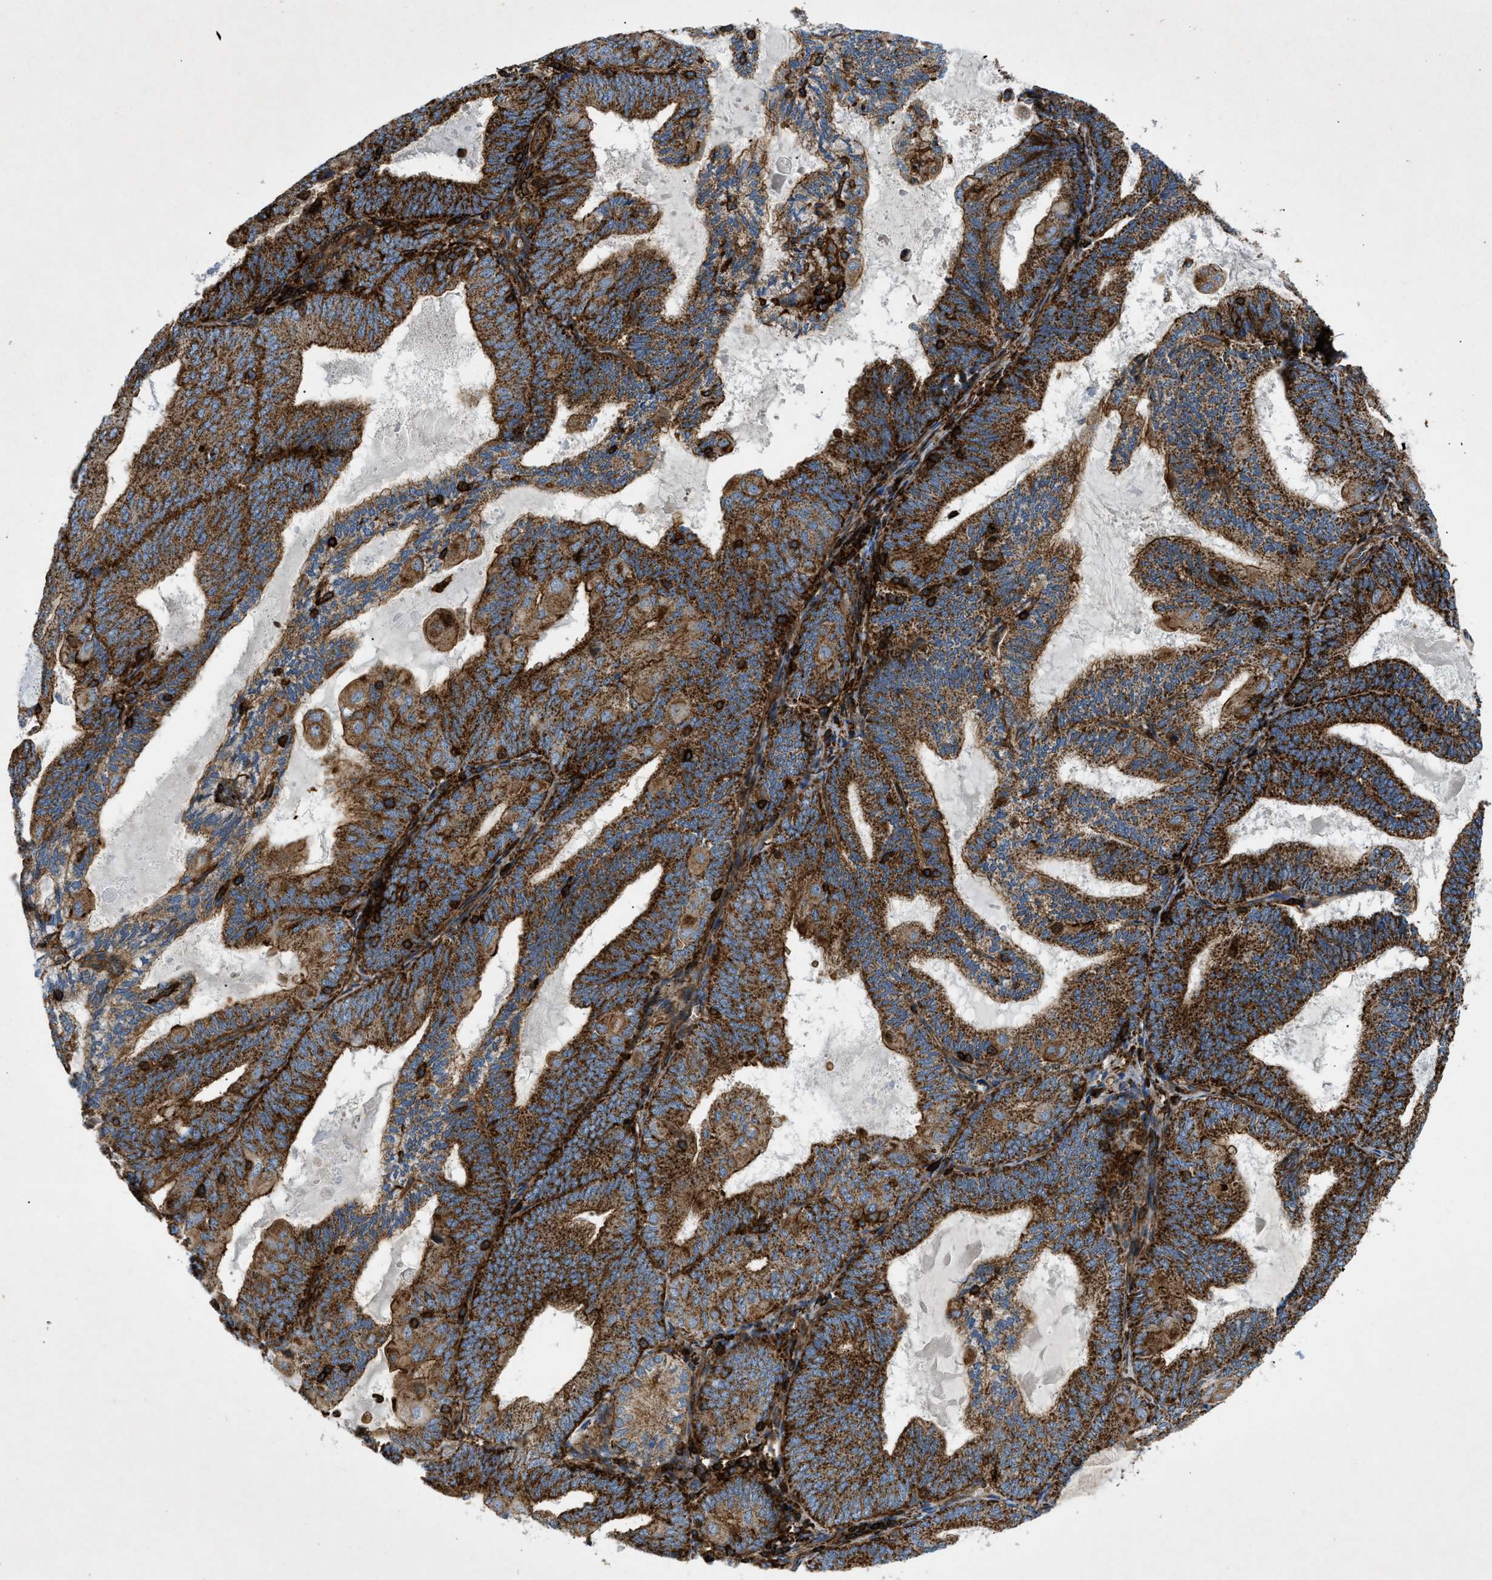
{"staining": {"intensity": "strong", "quantity": ">75%", "location": "cytoplasmic/membranous"}, "tissue": "endometrial cancer", "cell_type": "Tumor cells", "image_type": "cancer", "snomed": [{"axis": "morphology", "description": "Adenocarcinoma, NOS"}, {"axis": "topography", "description": "Endometrium"}], "caption": "Adenocarcinoma (endometrial) stained with immunohistochemistry displays strong cytoplasmic/membranous staining in about >75% of tumor cells. Nuclei are stained in blue.", "gene": "DHODH", "patient": {"sex": "female", "age": 81}}